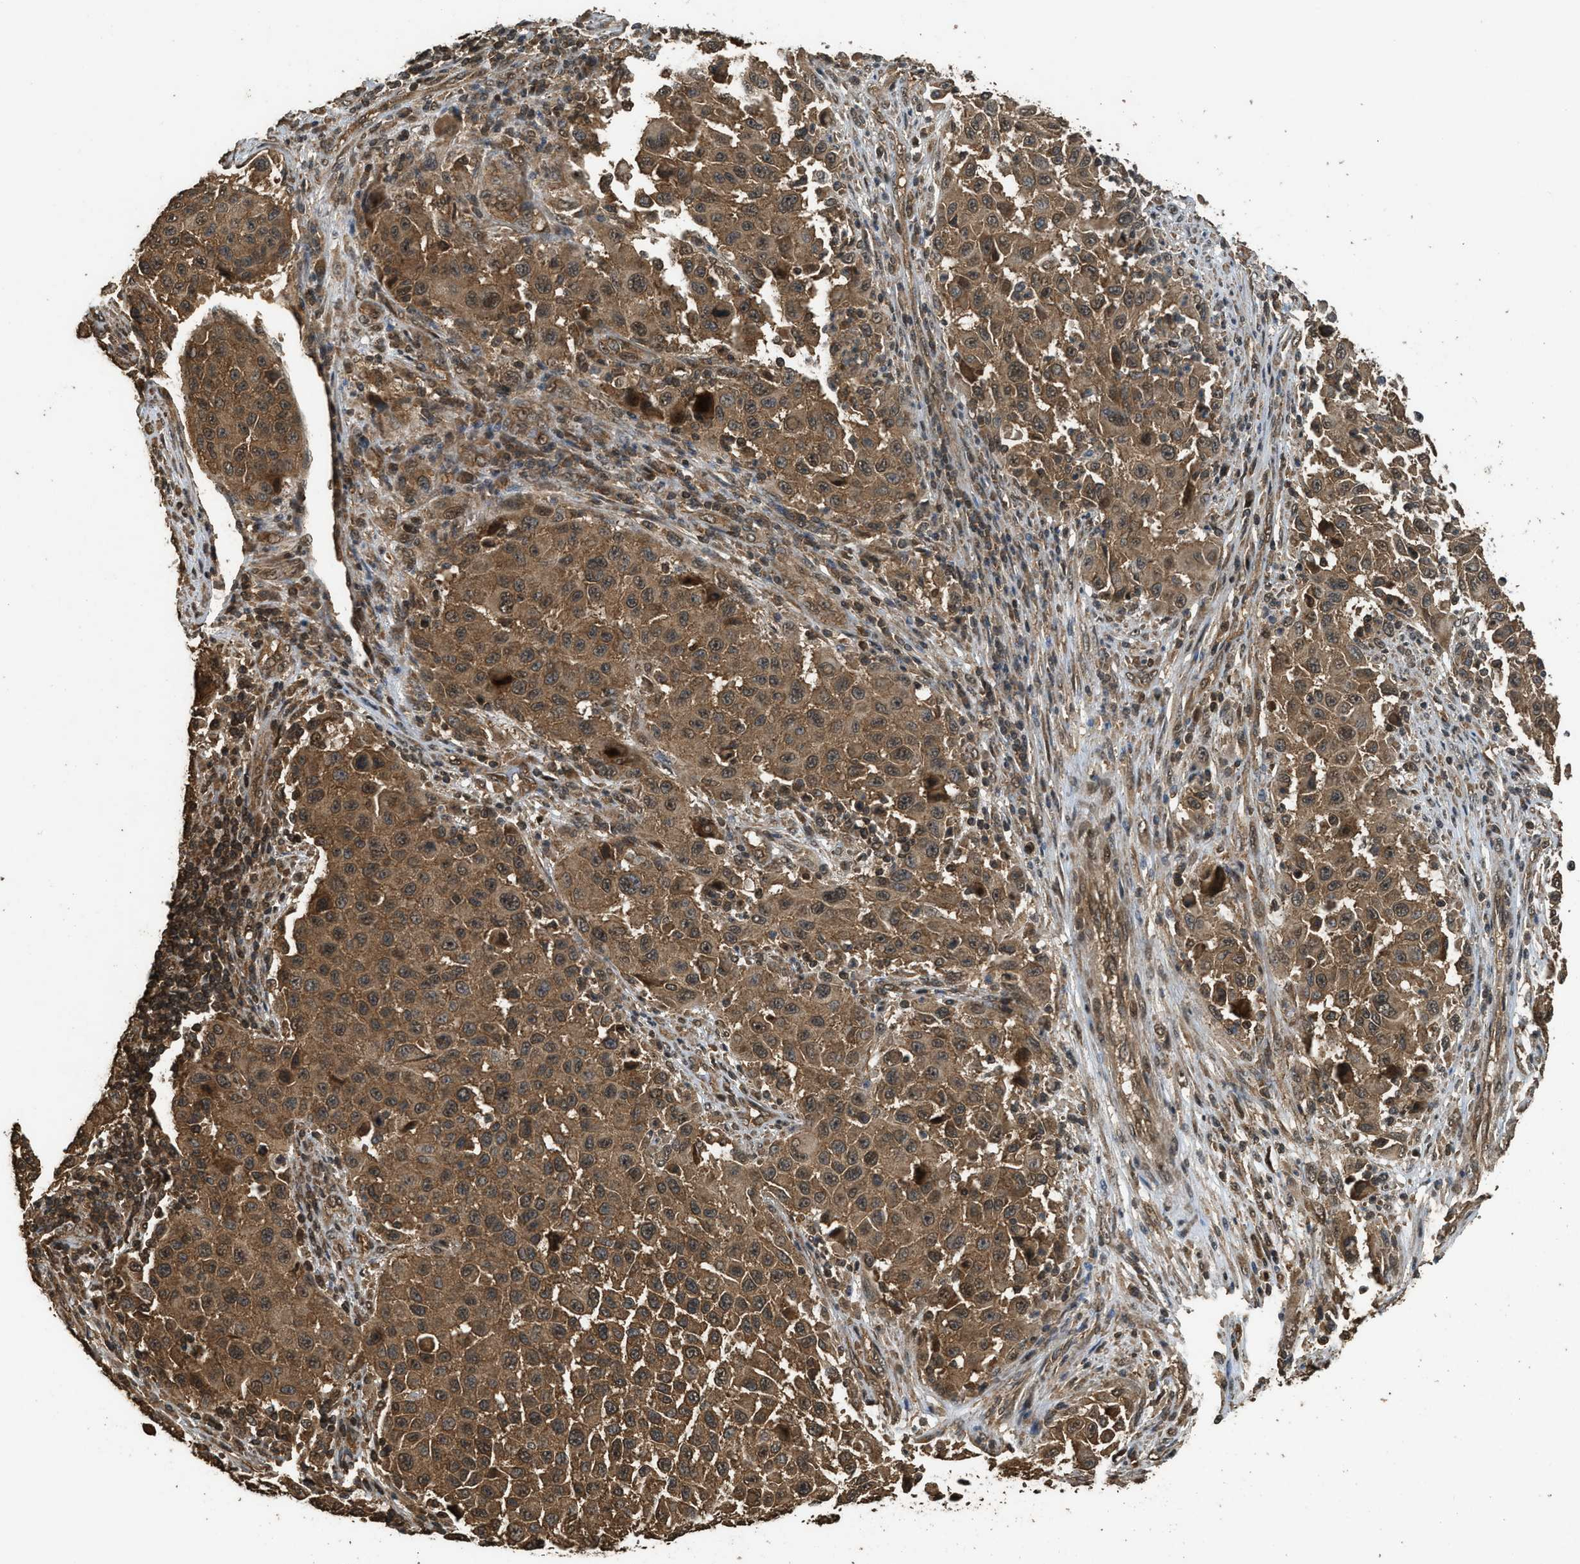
{"staining": {"intensity": "moderate", "quantity": ">75%", "location": "cytoplasmic/membranous"}, "tissue": "melanoma", "cell_type": "Tumor cells", "image_type": "cancer", "snomed": [{"axis": "morphology", "description": "Malignant melanoma, Metastatic site"}, {"axis": "topography", "description": "Lymph node"}], "caption": "Immunohistochemistry photomicrograph of neoplastic tissue: human malignant melanoma (metastatic site) stained using IHC shows medium levels of moderate protein expression localized specifically in the cytoplasmic/membranous of tumor cells, appearing as a cytoplasmic/membranous brown color.", "gene": "MYBL2", "patient": {"sex": "male", "age": 61}}